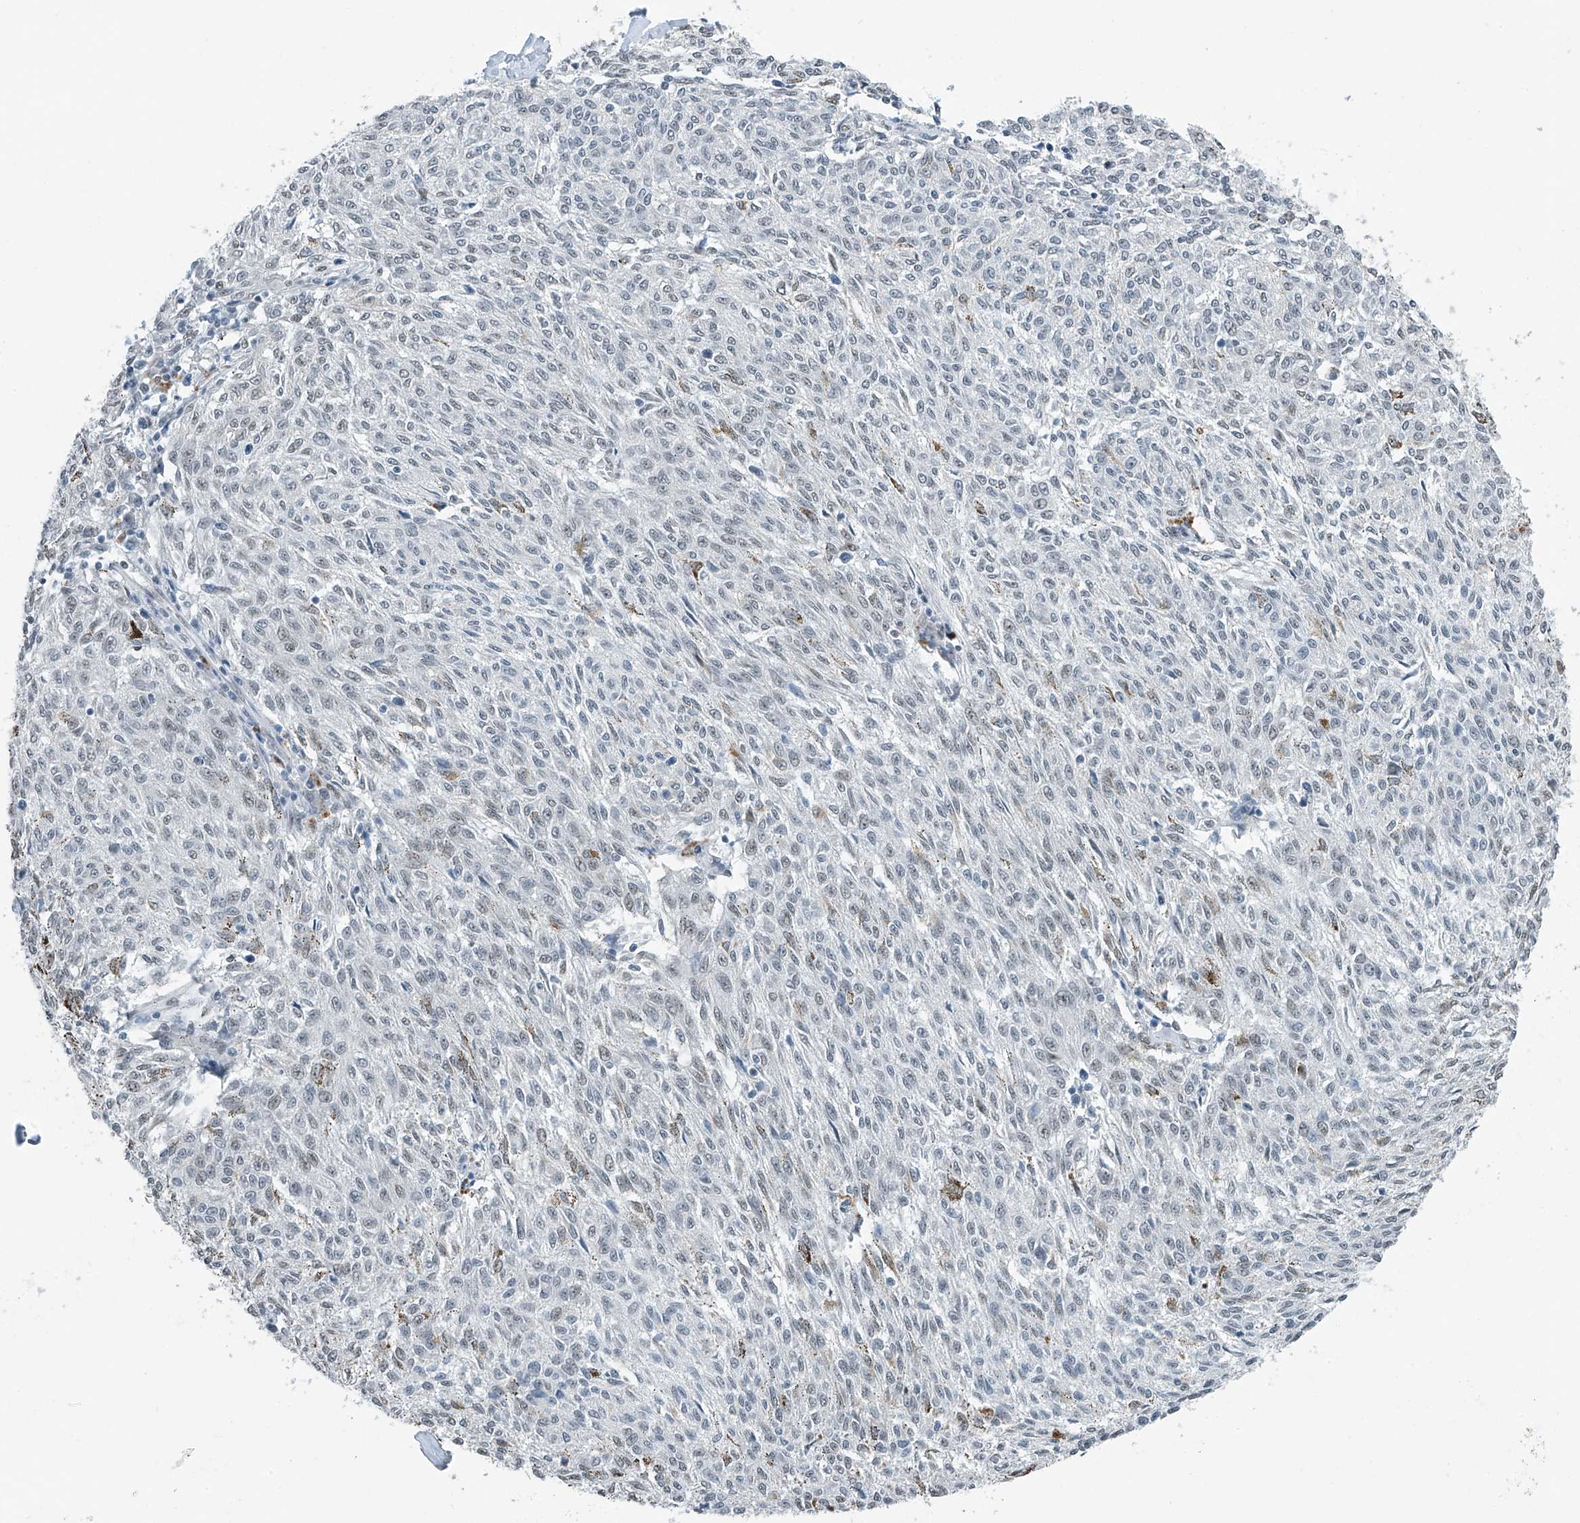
{"staining": {"intensity": "negative", "quantity": "none", "location": "none"}, "tissue": "melanoma", "cell_type": "Tumor cells", "image_type": "cancer", "snomed": [{"axis": "morphology", "description": "Malignant melanoma, NOS"}, {"axis": "topography", "description": "Skin"}], "caption": "Immunohistochemical staining of human malignant melanoma shows no significant staining in tumor cells.", "gene": "TAF8", "patient": {"sex": "female", "age": 72}}